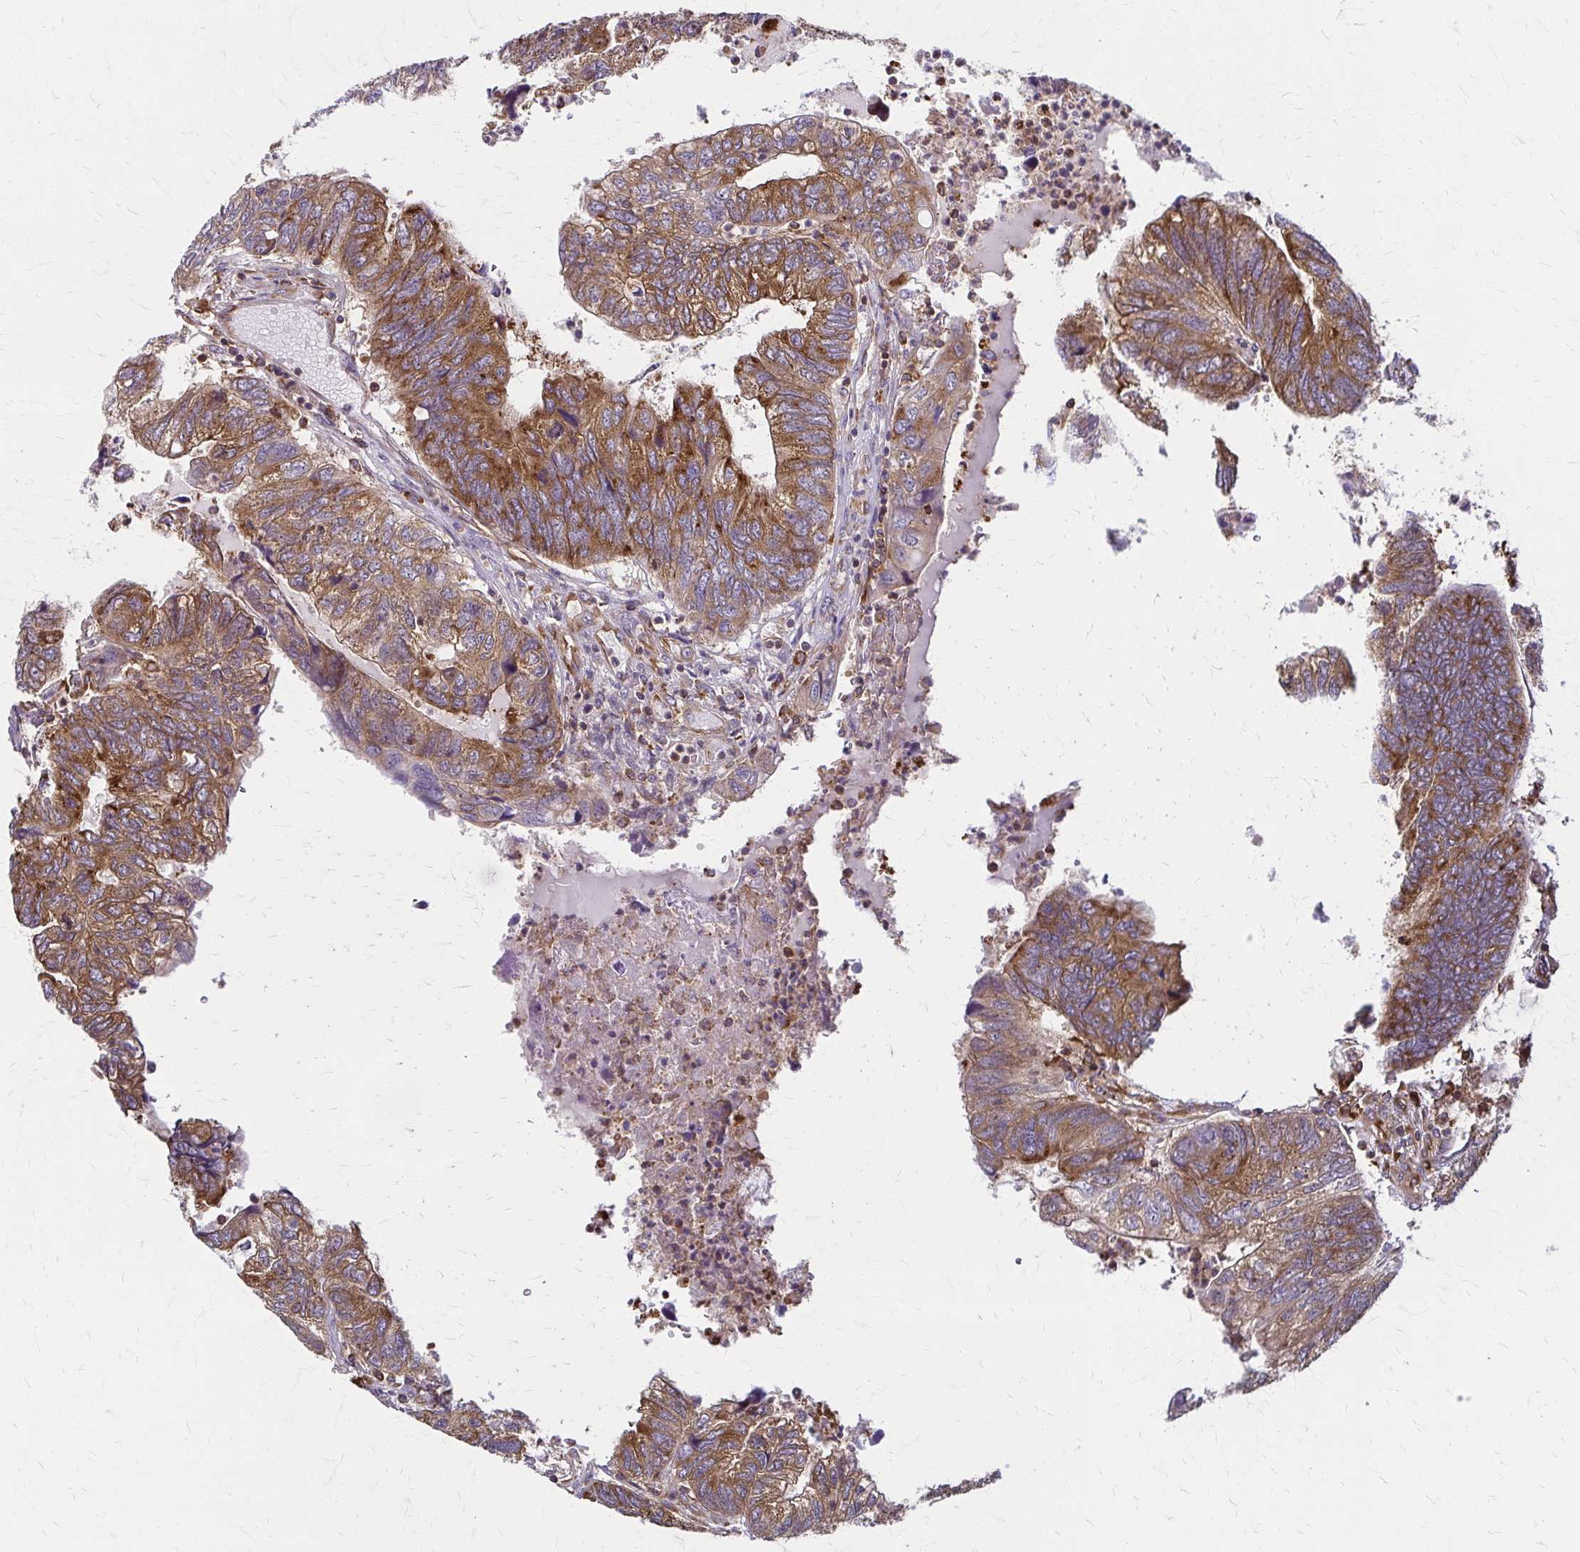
{"staining": {"intensity": "moderate", "quantity": ">75%", "location": "cytoplasmic/membranous"}, "tissue": "colorectal cancer", "cell_type": "Tumor cells", "image_type": "cancer", "snomed": [{"axis": "morphology", "description": "Adenocarcinoma, NOS"}, {"axis": "topography", "description": "Colon"}], "caption": "The immunohistochemical stain labels moderate cytoplasmic/membranous expression in tumor cells of adenocarcinoma (colorectal) tissue. (brown staining indicates protein expression, while blue staining denotes nuclei).", "gene": "WASF2", "patient": {"sex": "female", "age": 67}}